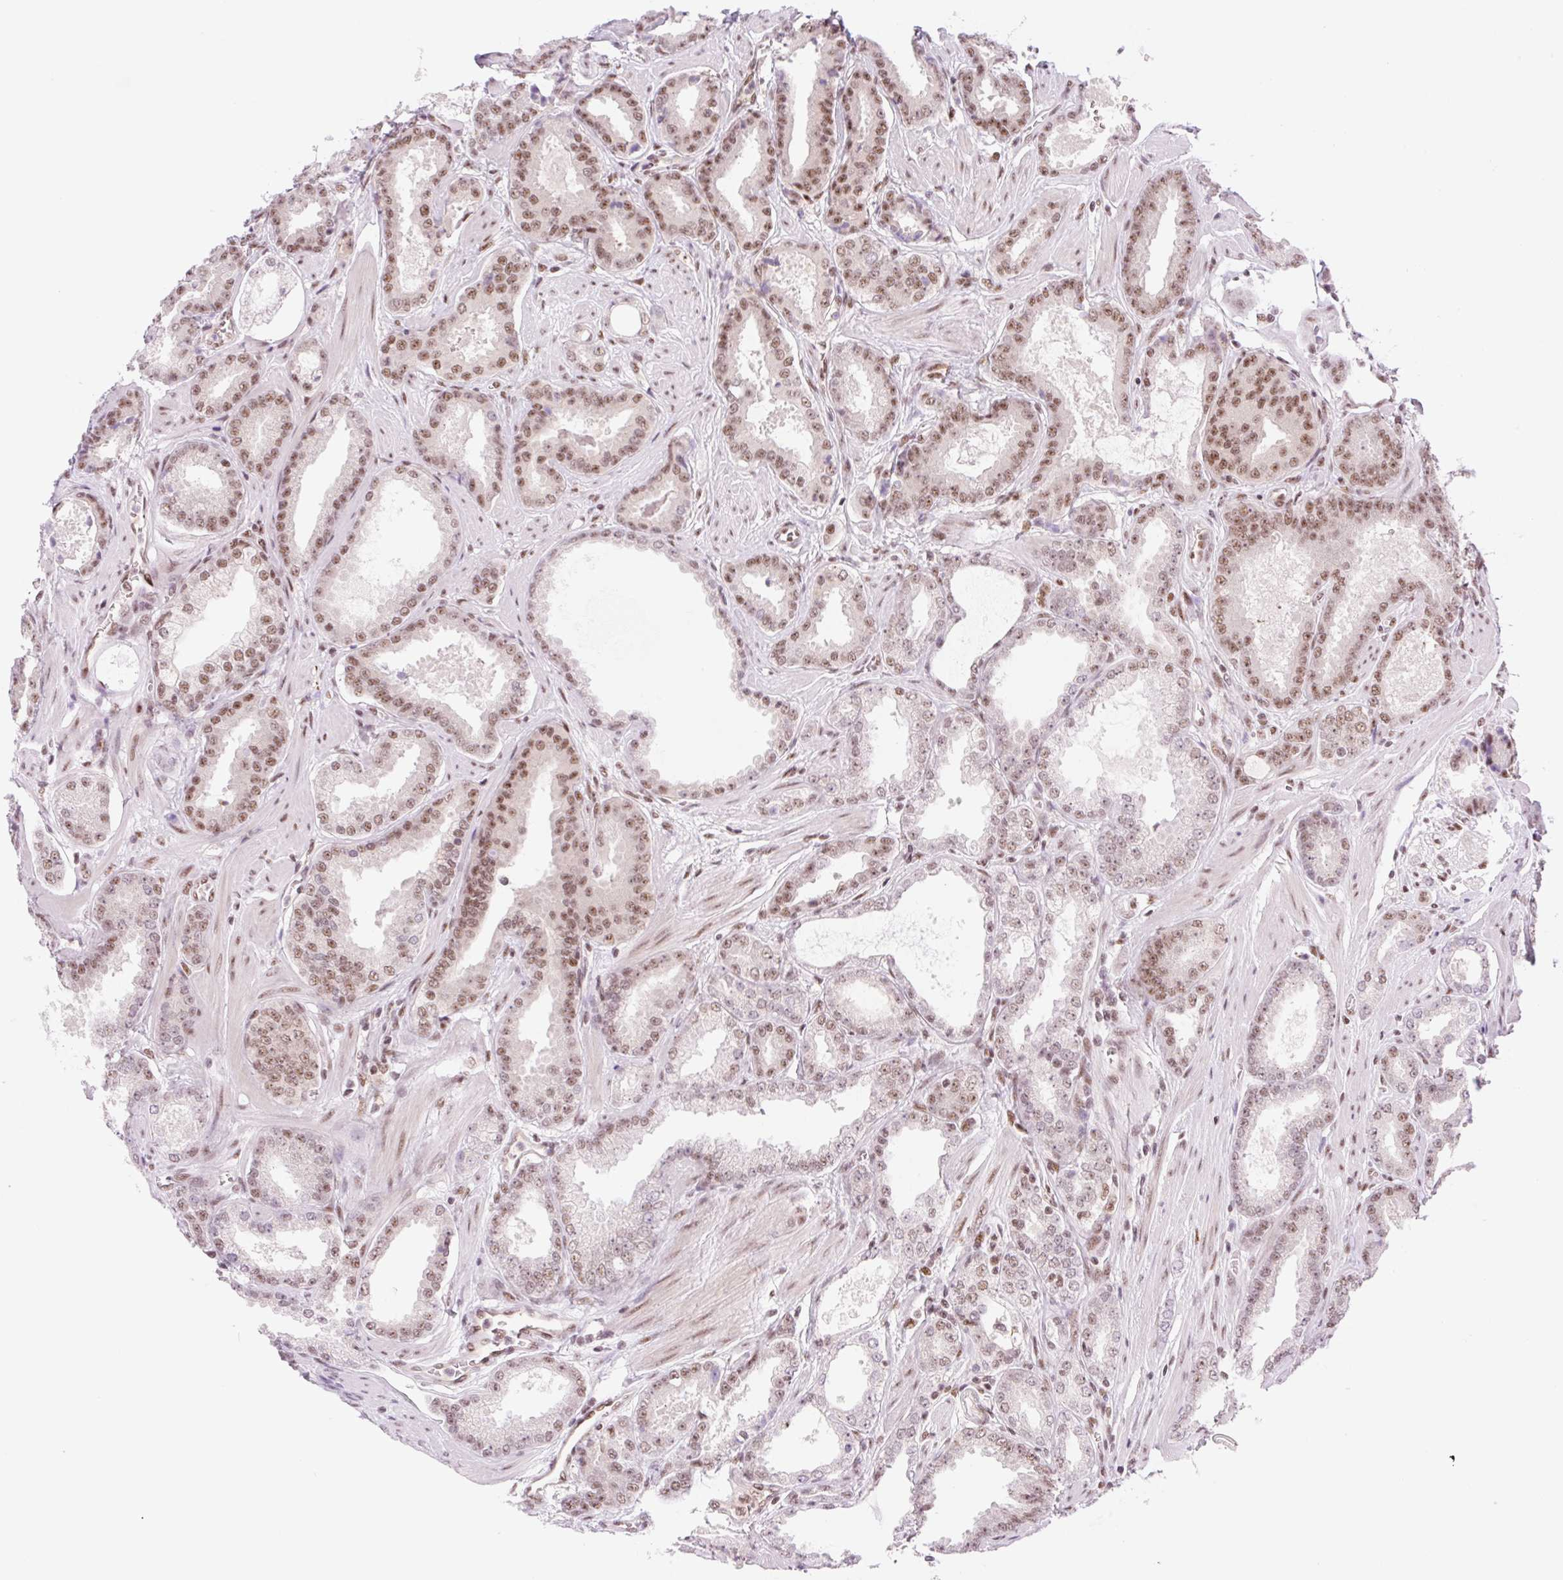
{"staining": {"intensity": "moderate", "quantity": "25%-75%", "location": "nuclear"}, "tissue": "prostate cancer", "cell_type": "Tumor cells", "image_type": "cancer", "snomed": [{"axis": "morphology", "description": "Adenocarcinoma, Low grade"}, {"axis": "topography", "description": "Prostate"}], "caption": "Prostate adenocarcinoma (low-grade) tissue reveals moderate nuclear expression in approximately 25%-75% of tumor cells, visualized by immunohistochemistry.", "gene": "PRDM11", "patient": {"sex": "male", "age": 42}}